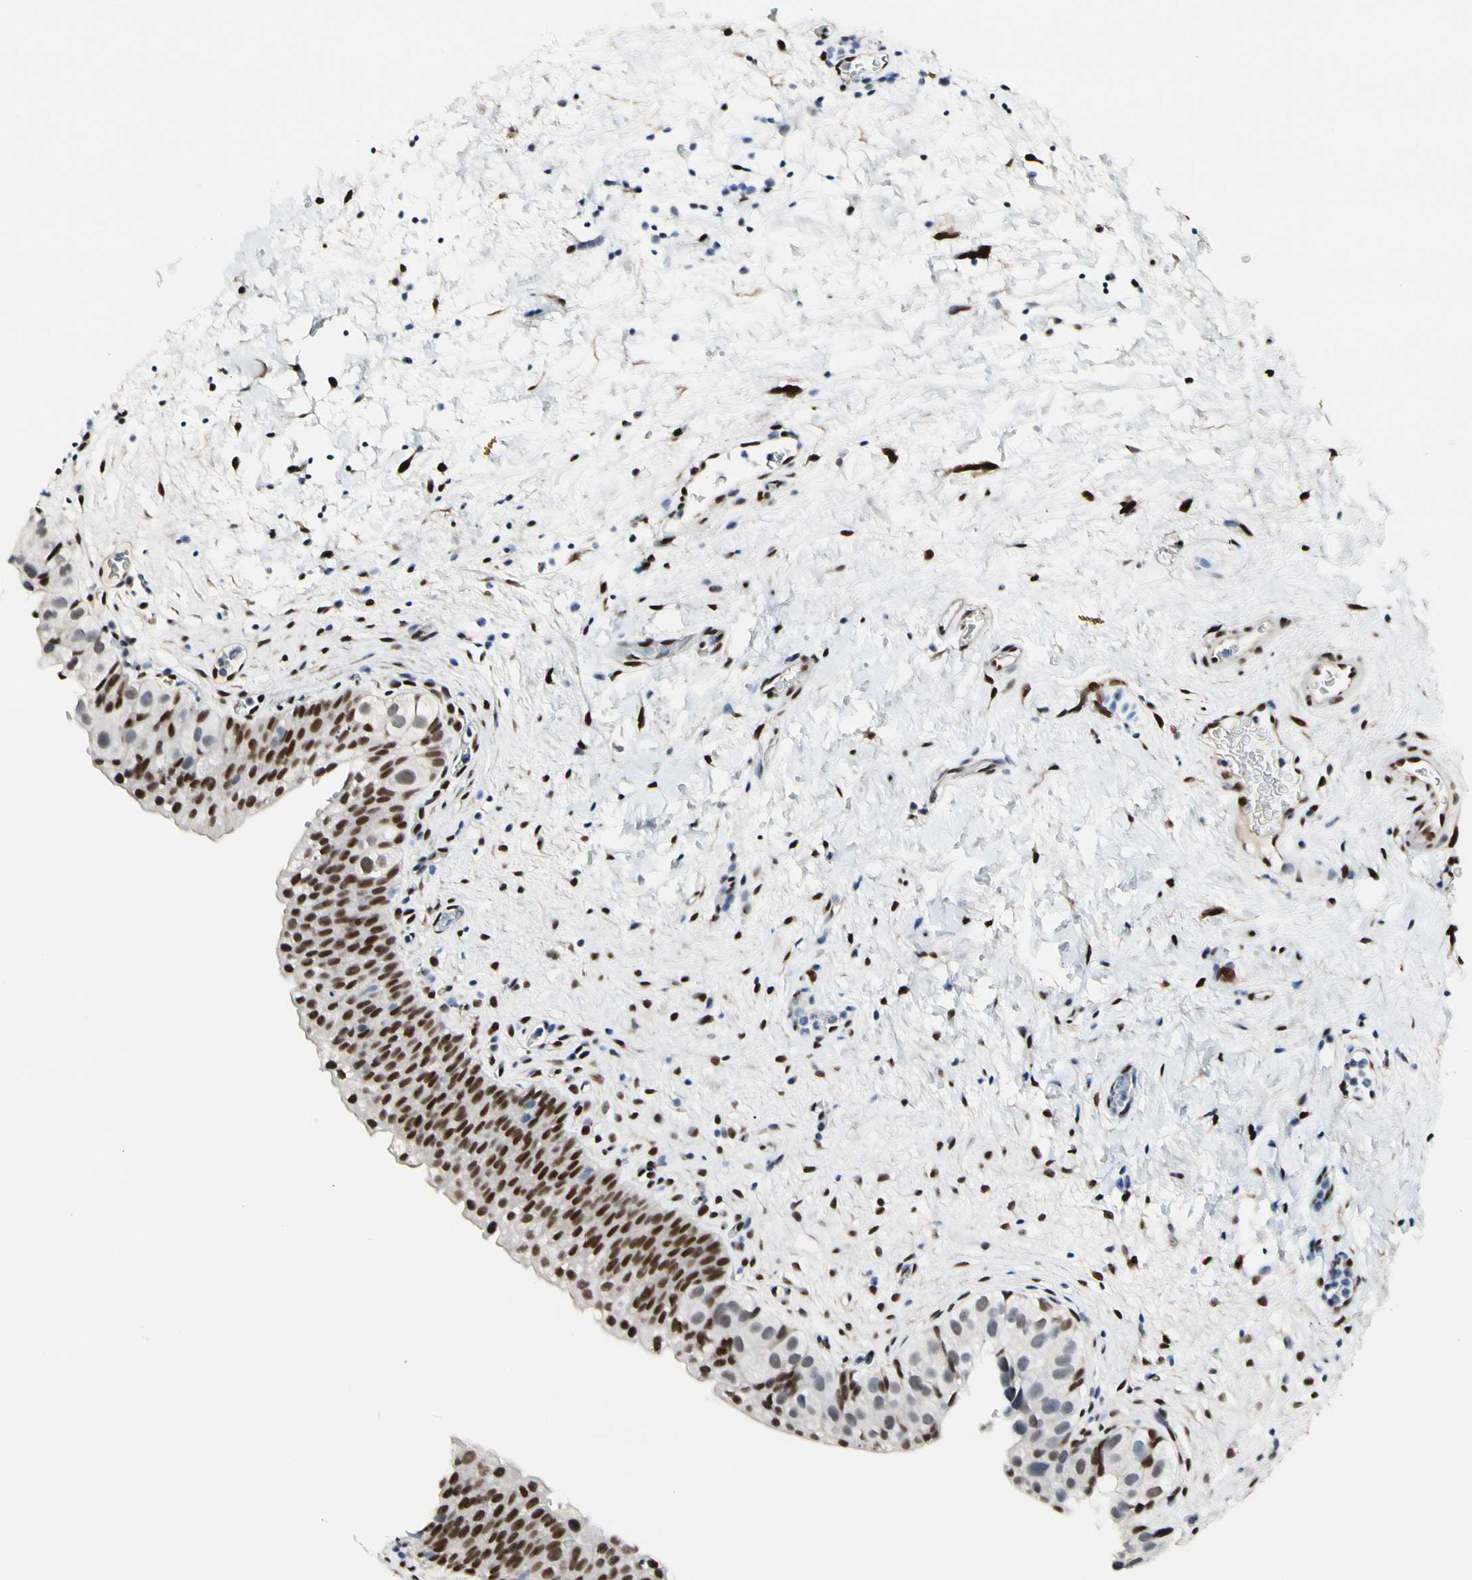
{"staining": {"intensity": "moderate", "quantity": ">75%", "location": "nuclear"}, "tissue": "urinary bladder", "cell_type": "Urothelial cells", "image_type": "normal", "snomed": [{"axis": "morphology", "description": "Normal tissue, NOS"}, {"axis": "topography", "description": "Urinary bladder"}], "caption": "DAB (3,3'-diaminobenzidine) immunohistochemical staining of normal urinary bladder exhibits moderate nuclear protein staining in approximately >75% of urothelial cells. (DAB (3,3'-diaminobenzidine) IHC with brightfield microscopy, high magnification).", "gene": "NFIA", "patient": {"sex": "female", "age": 64}}